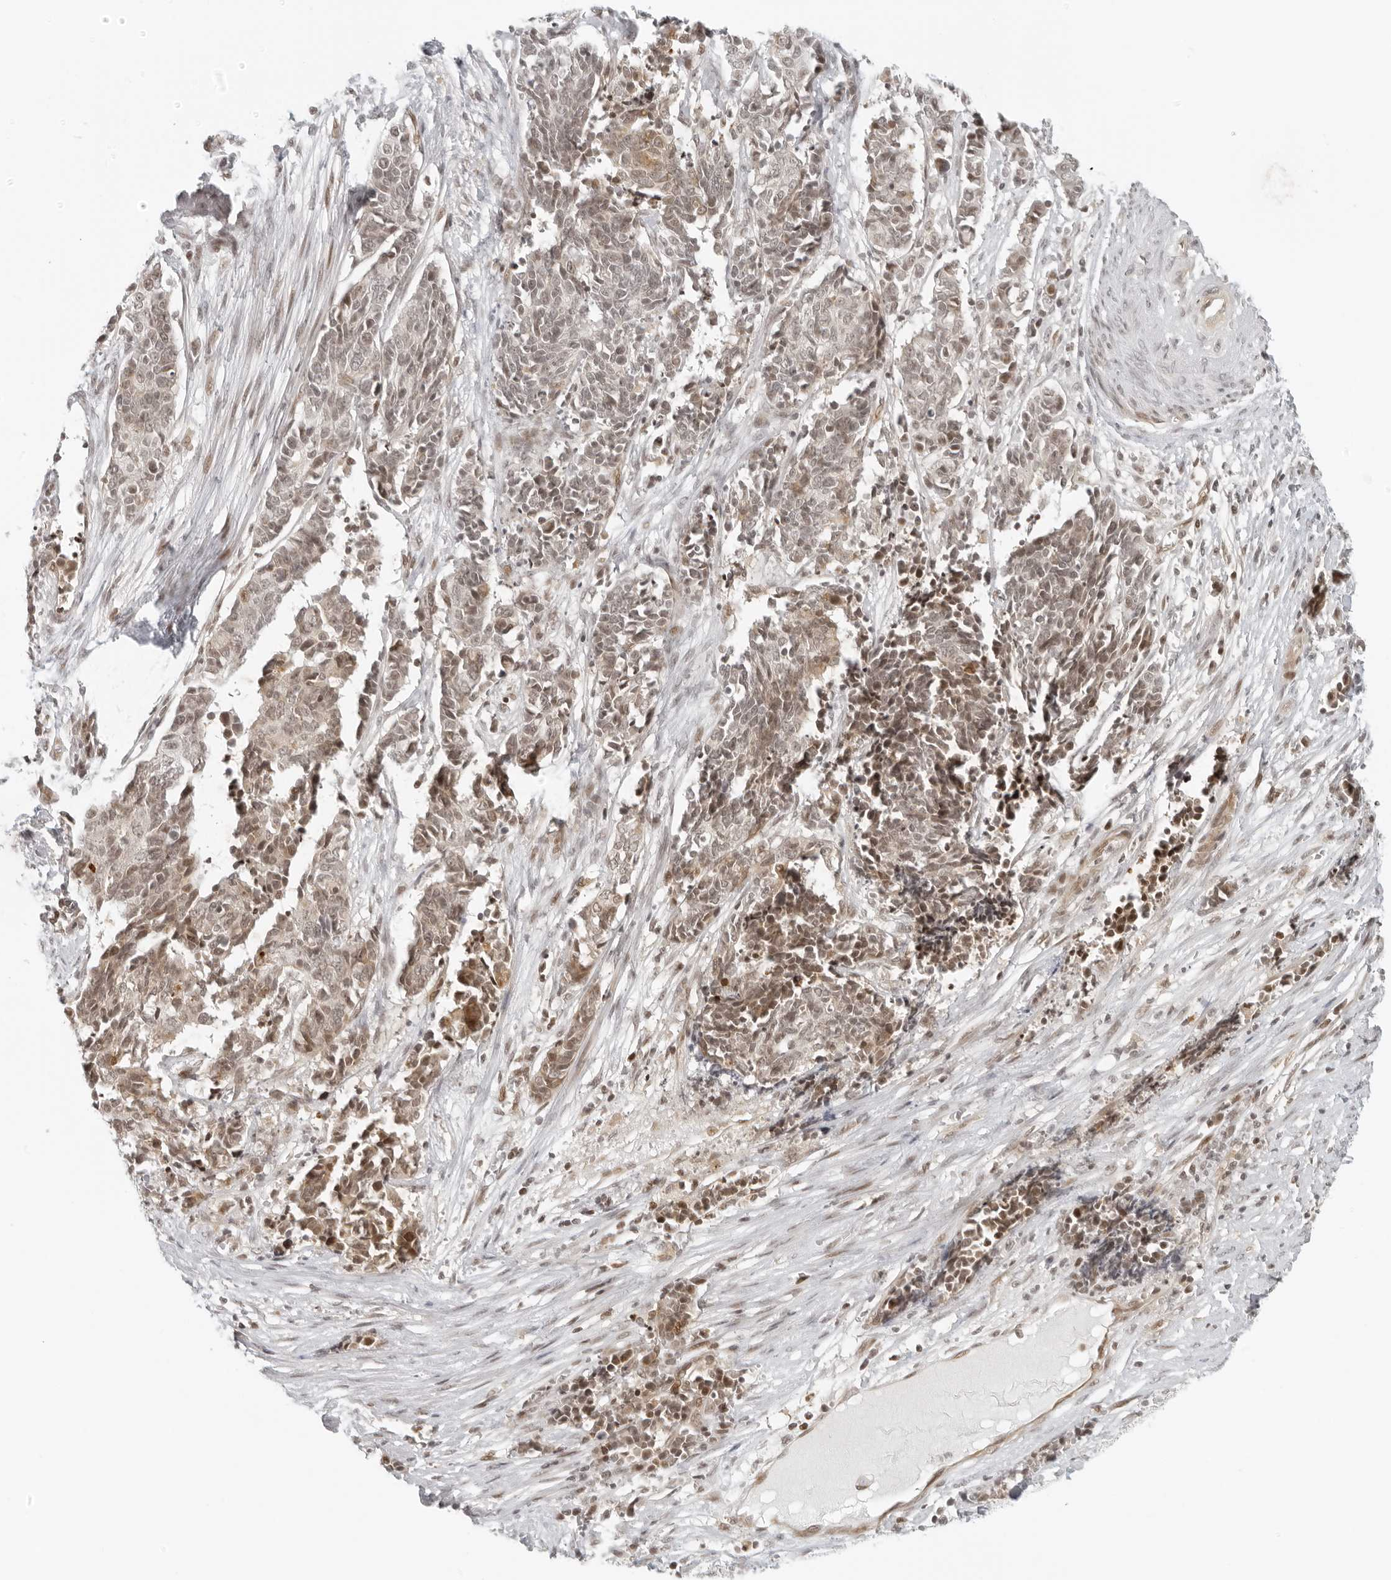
{"staining": {"intensity": "weak", "quantity": ">75%", "location": "nuclear"}, "tissue": "cervical cancer", "cell_type": "Tumor cells", "image_type": "cancer", "snomed": [{"axis": "morphology", "description": "Normal tissue, NOS"}, {"axis": "morphology", "description": "Squamous cell carcinoma, NOS"}, {"axis": "topography", "description": "Cervix"}], "caption": "IHC staining of squamous cell carcinoma (cervical), which displays low levels of weak nuclear positivity in about >75% of tumor cells indicating weak nuclear protein positivity. The staining was performed using DAB (brown) for protein detection and nuclei were counterstained in hematoxylin (blue).", "gene": "ZNF407", "patient": {"sex": "female", "age": 35}}